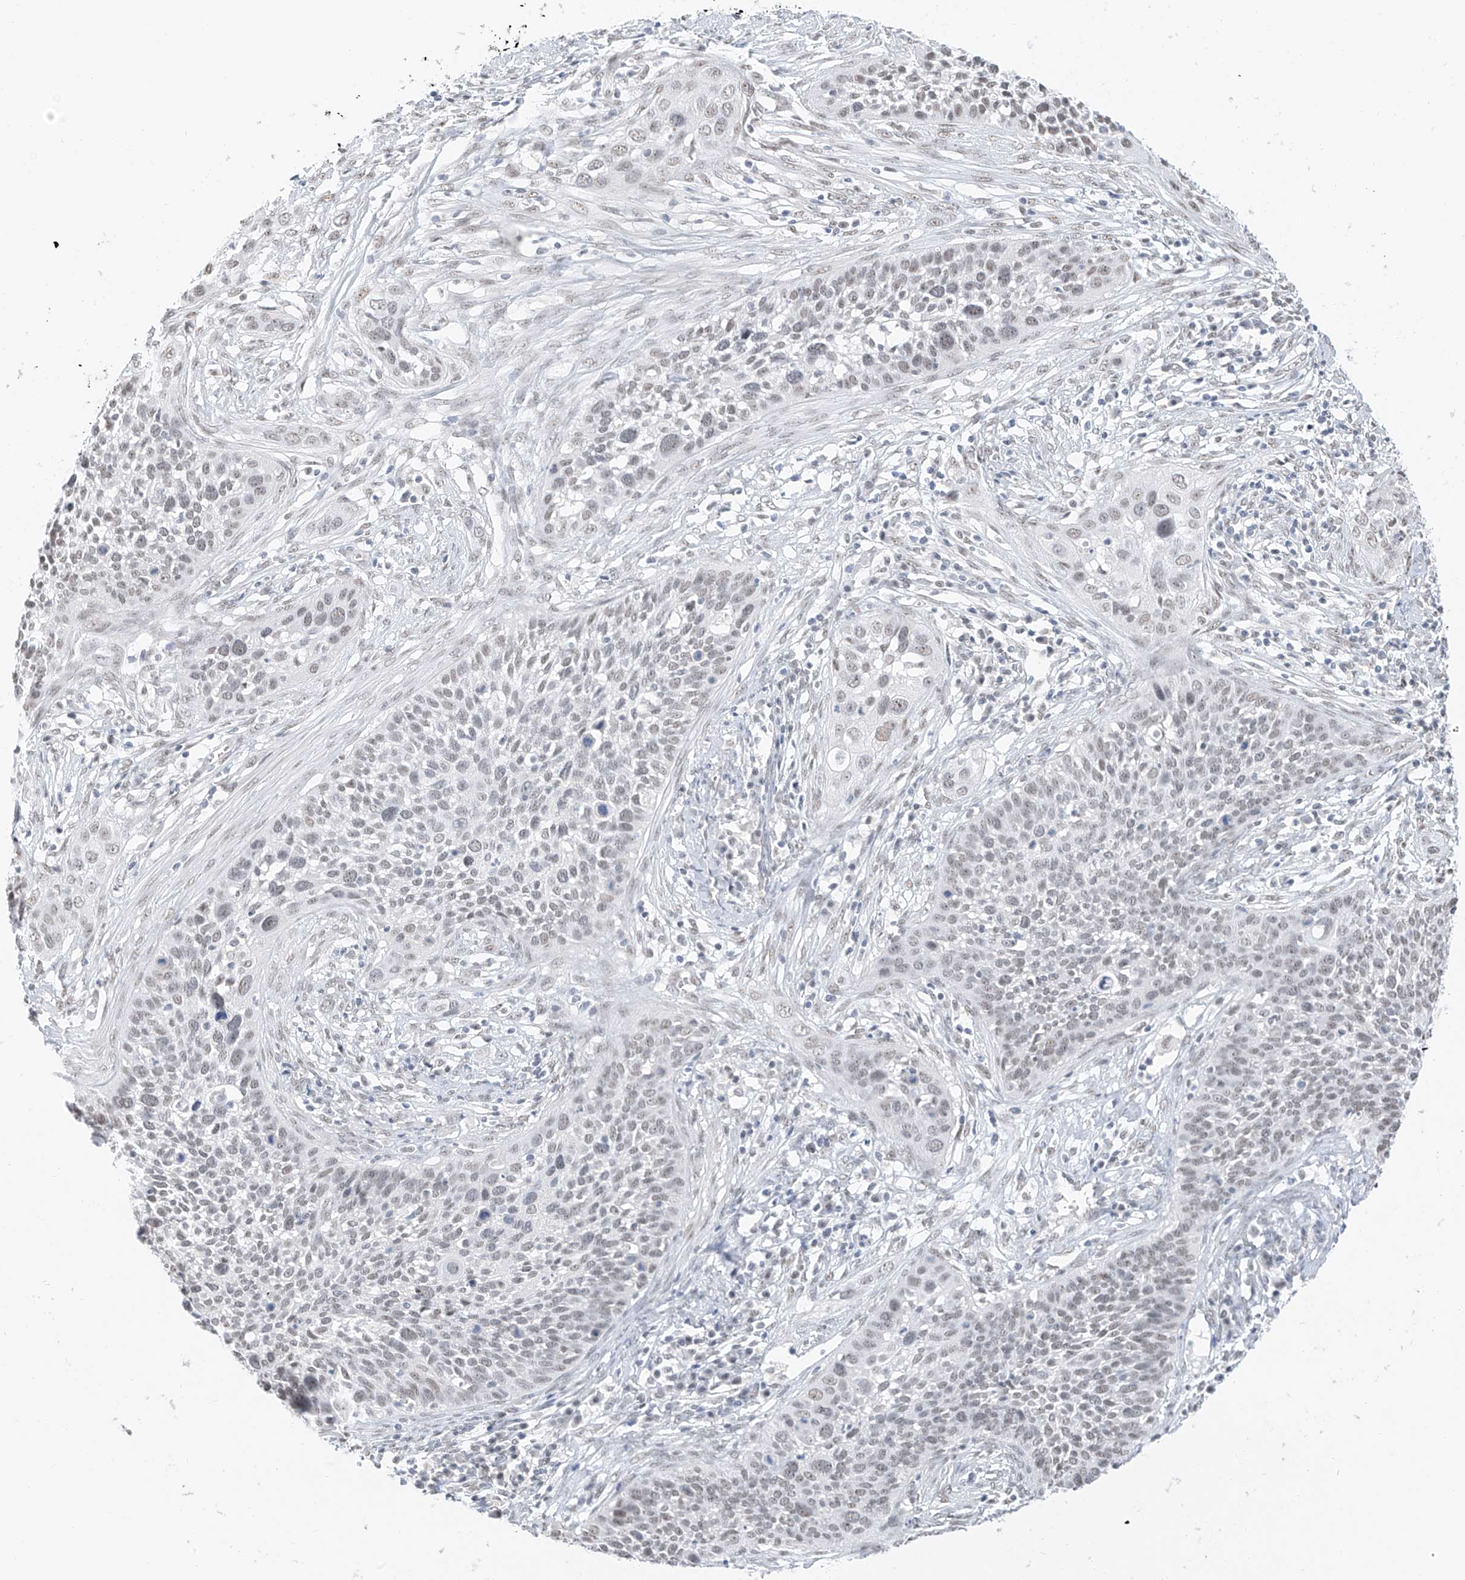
{"staining": {"intensity": "weak", "quantity": "<25%", "location": "nuclear"}, "tissue": "cervical cancer", "cell_type": "Tumor cells", "image_type": "cancer", "snomed": [{"axis": "morphology", "description": "Squamous cell carcinoma, NOS"}, {"axis": "topography", "description": "Cervix"}], "caption": "This is a image of immunohistochemistry (IHC) staining of cervical squamous cell carcinoma, which shows no positivity in tumor cells.", "gene": "PGC", "patient": {"sex": "female", "age": 34}}